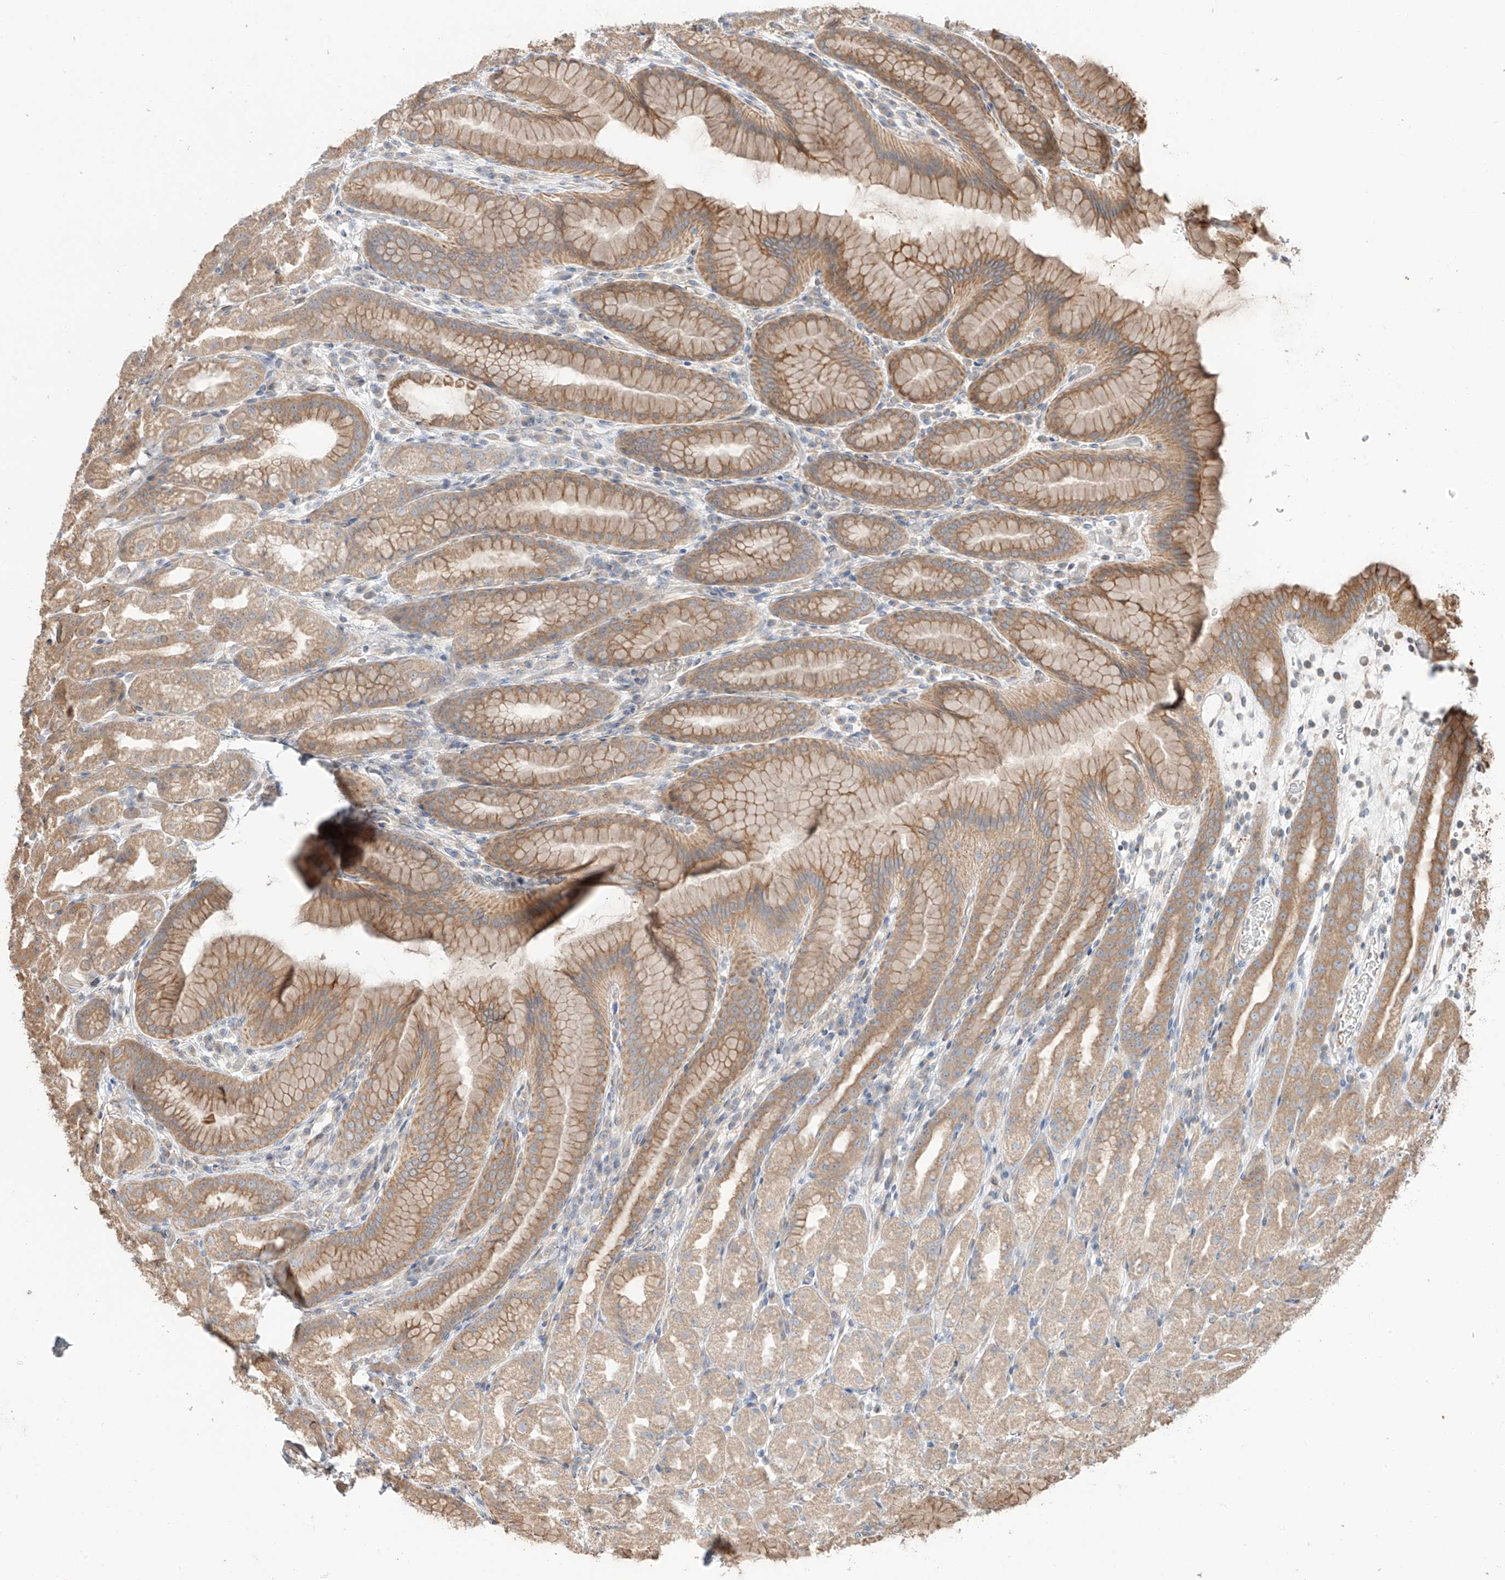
{"staining": {"intensity": "moderate", "quantity": "25%-75%", "location": "cytoplasmic/membranous"}, "tissue": "stomach", "cell_type": "Glandular cells", "image_type": "normal", "snomed": [{"axis": "morphology", "description": "Normal tissue, NOS"}, {"axis": "topography", "description": "Stomach, upper"}], "caption": "IHC photomicrograph of normal stomach: human stomach stained using immunohistochemistry exhibits medium levels of moderate protein expression localized specifically in the cytoplasmic/membranous of glandular cells, appearing as a cytoplasmic/membranous brown color.", "gene": "CEP162", "patient": {"sex": "male", "age": 68}}